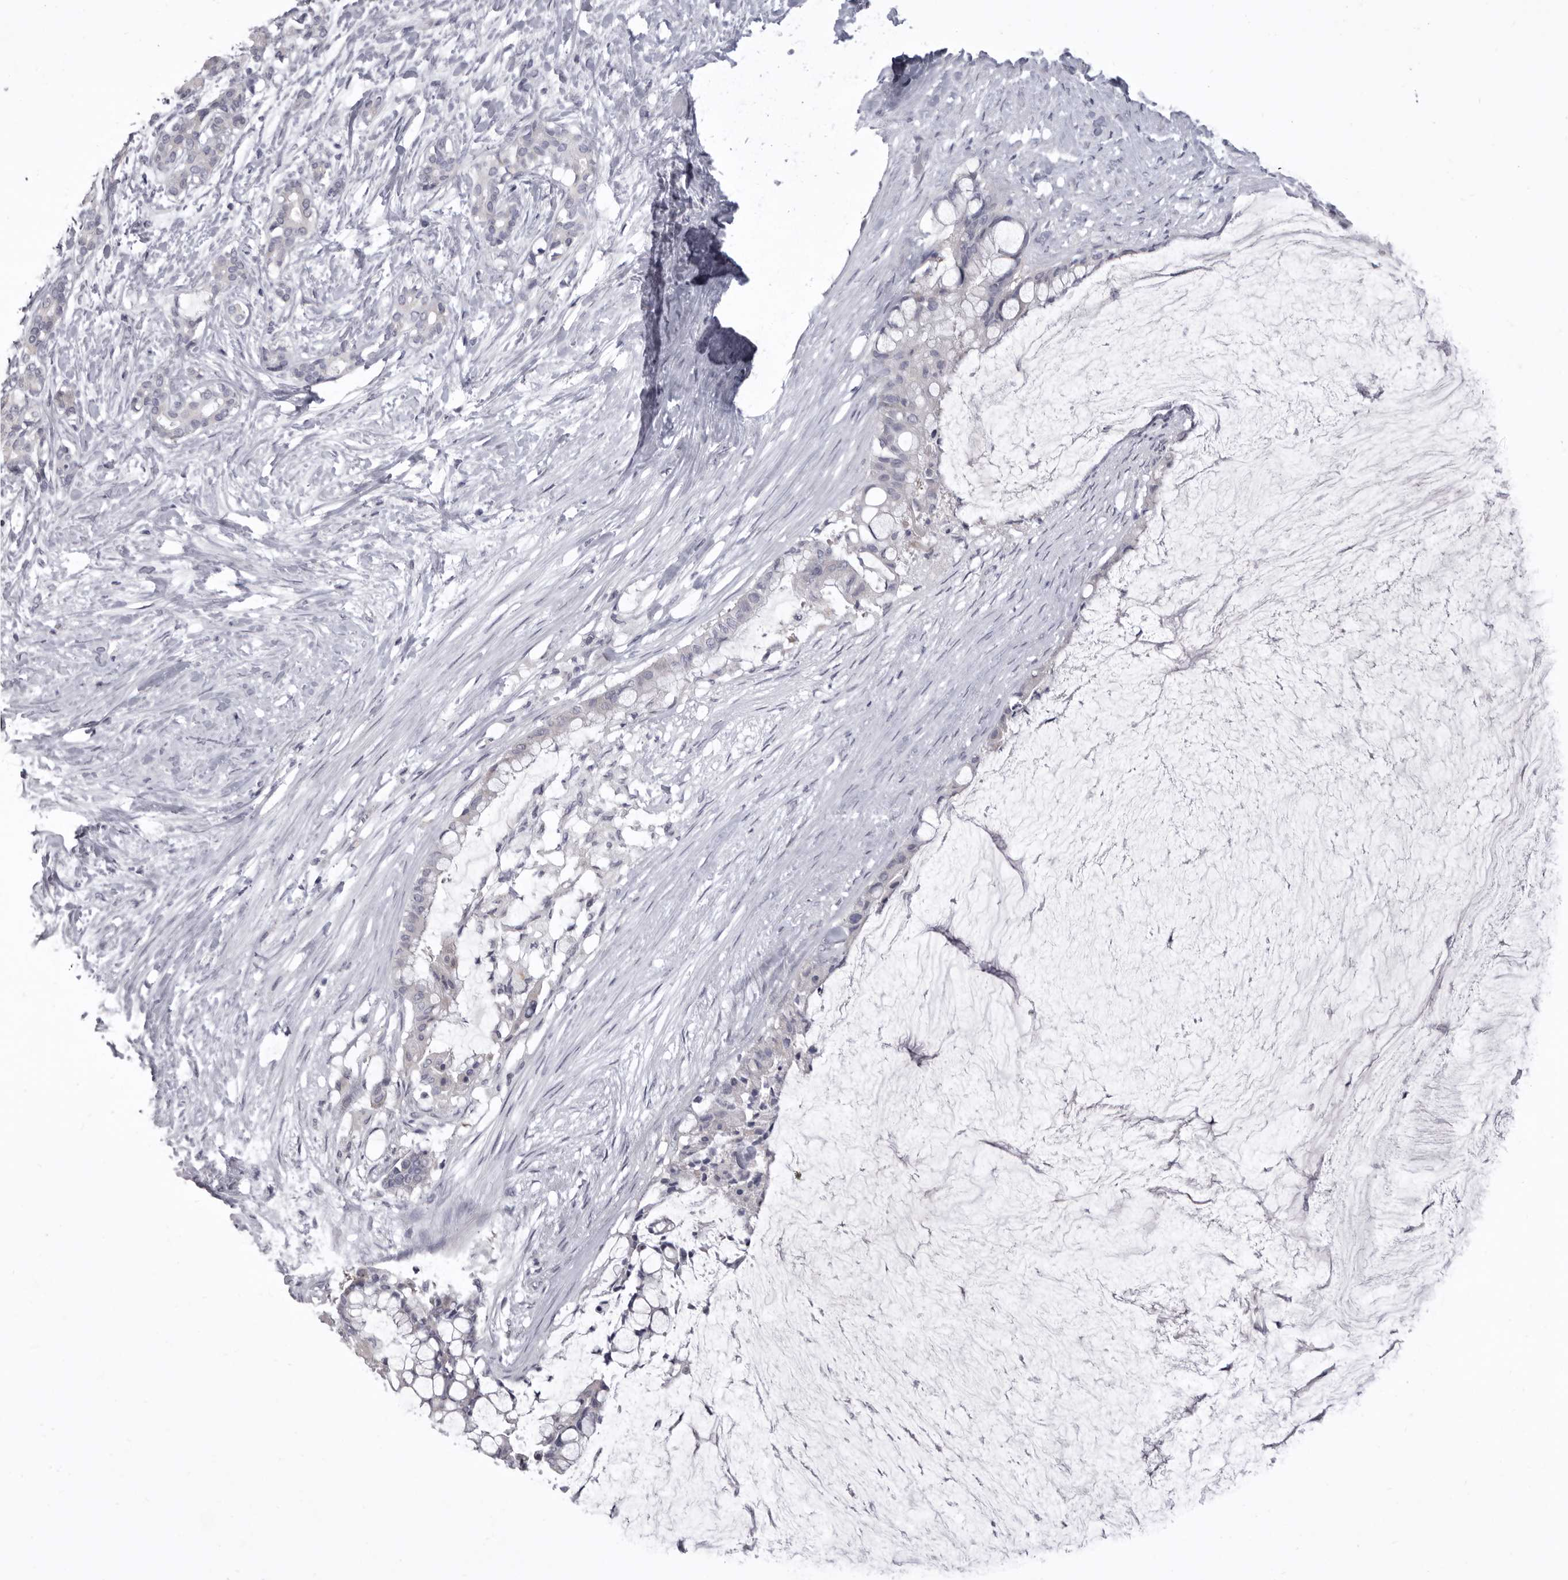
{"staining": {"intensity": "negative", "quantity": "none", "location": "none"}, "tissue": "pancreatic cancer", "cell_type": "Tumor cells", "image_type": "cancer", "snomed": [{"axis": "morphology", "description": "Adenocarcinoma, NOS"}, {"axis": "topography", "description": "Pancreas"}], "caption": "IHC photomicrograph of neoplastic tissue: adenocarcinoma (pancreatic) stained with DAB (3,3'-diaminobenzidine) shows no significant protein staining in tumor cells.", "gene": "P2RX6", "patient": {"sex": "male", "age": 41}}